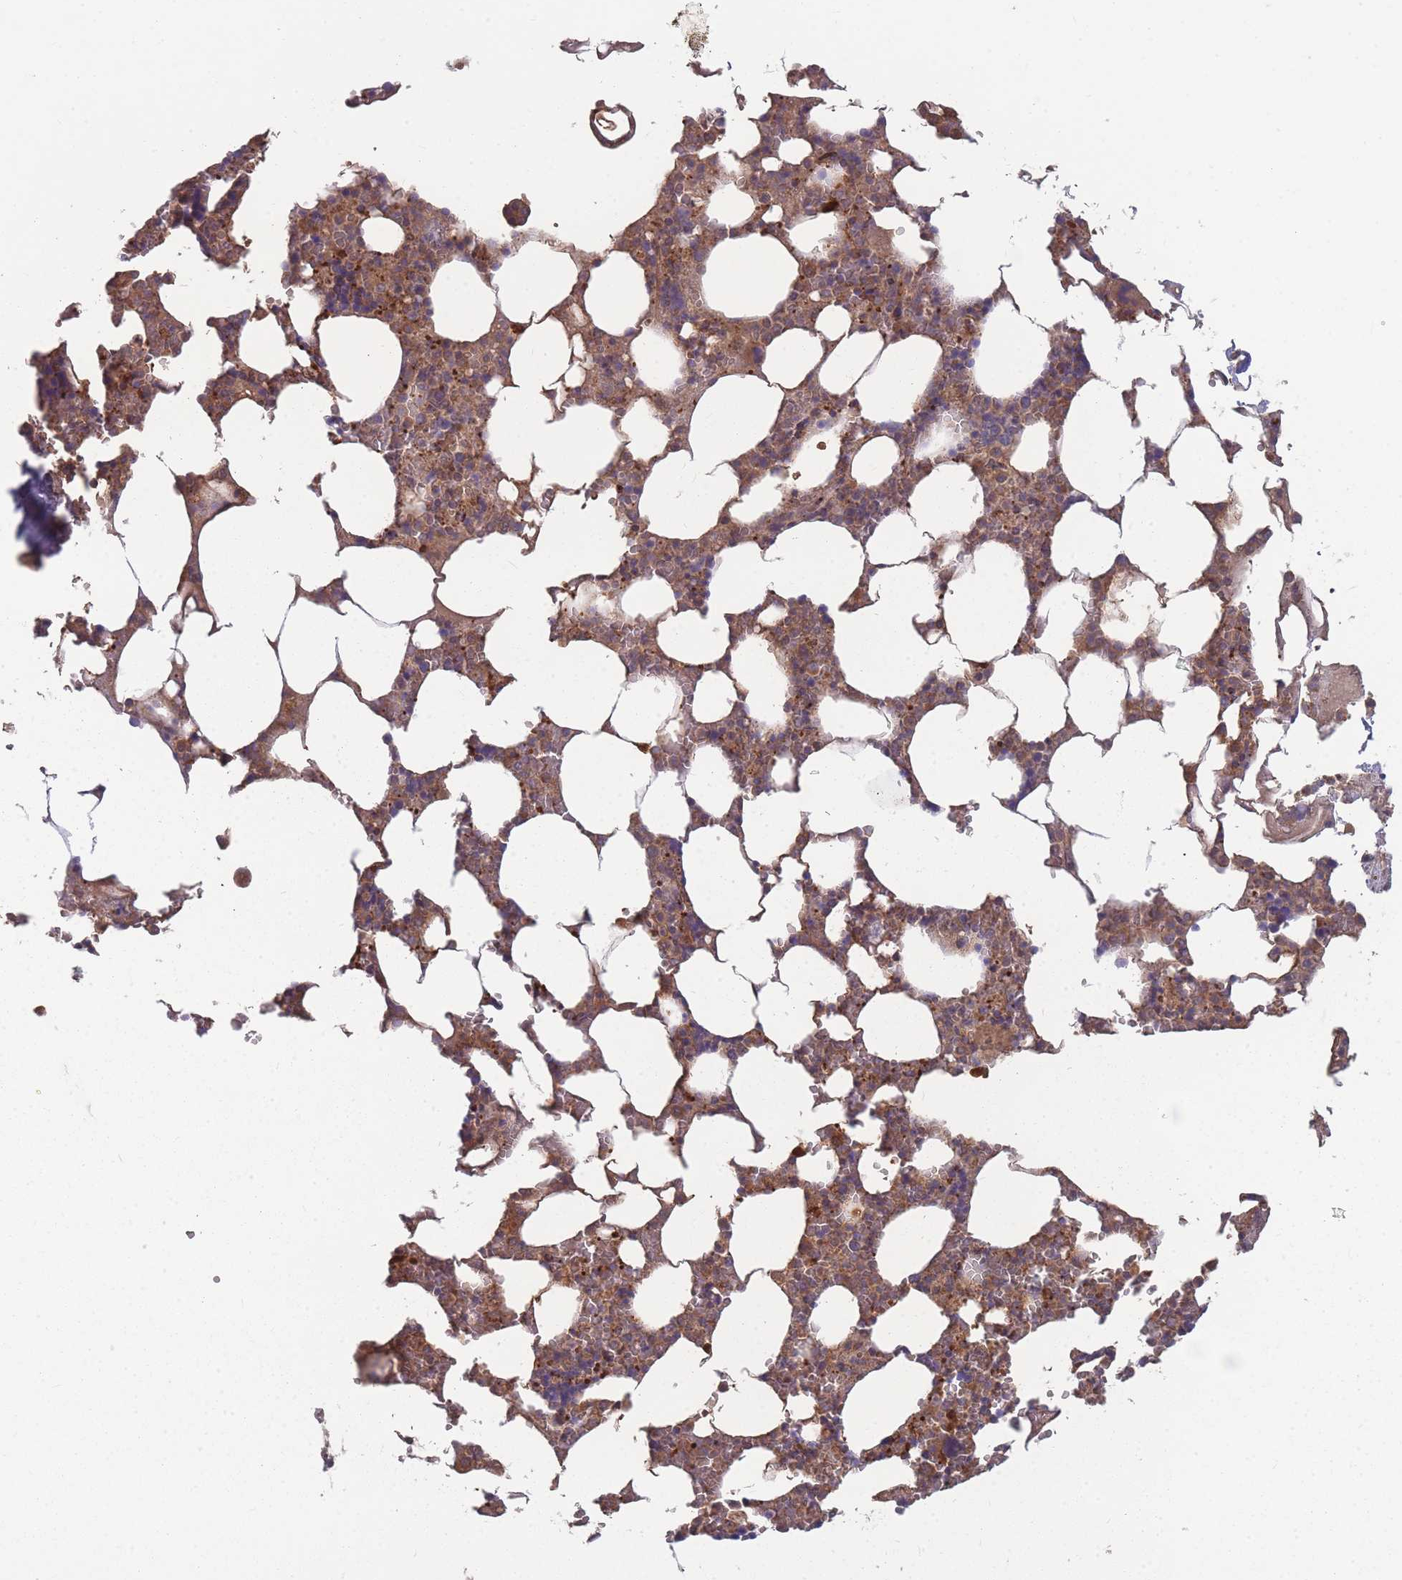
{"staining": {"intensity": "moderate", "quantity": ">75%", "location": "cytoplasmic/membranous"}, "tissue": "bone marrow", "cell_type": "Hematopoietic cells", "image_type": "normal", "snomed": [{"axis": "morphology", "description": "Normal tissue, NOS"}, {"axis": "topography", "description": "Bone marrow"}], "caption": "This photomicrograph exhibits immunohistochemistry staining of unremarkable human bone marrow, with medium moderate cytoplasmic/membranous expression in about >75% of hematopoietic cells.", "gene": "SLC35B4", "patient": {"sex": "male", "age": 64}}